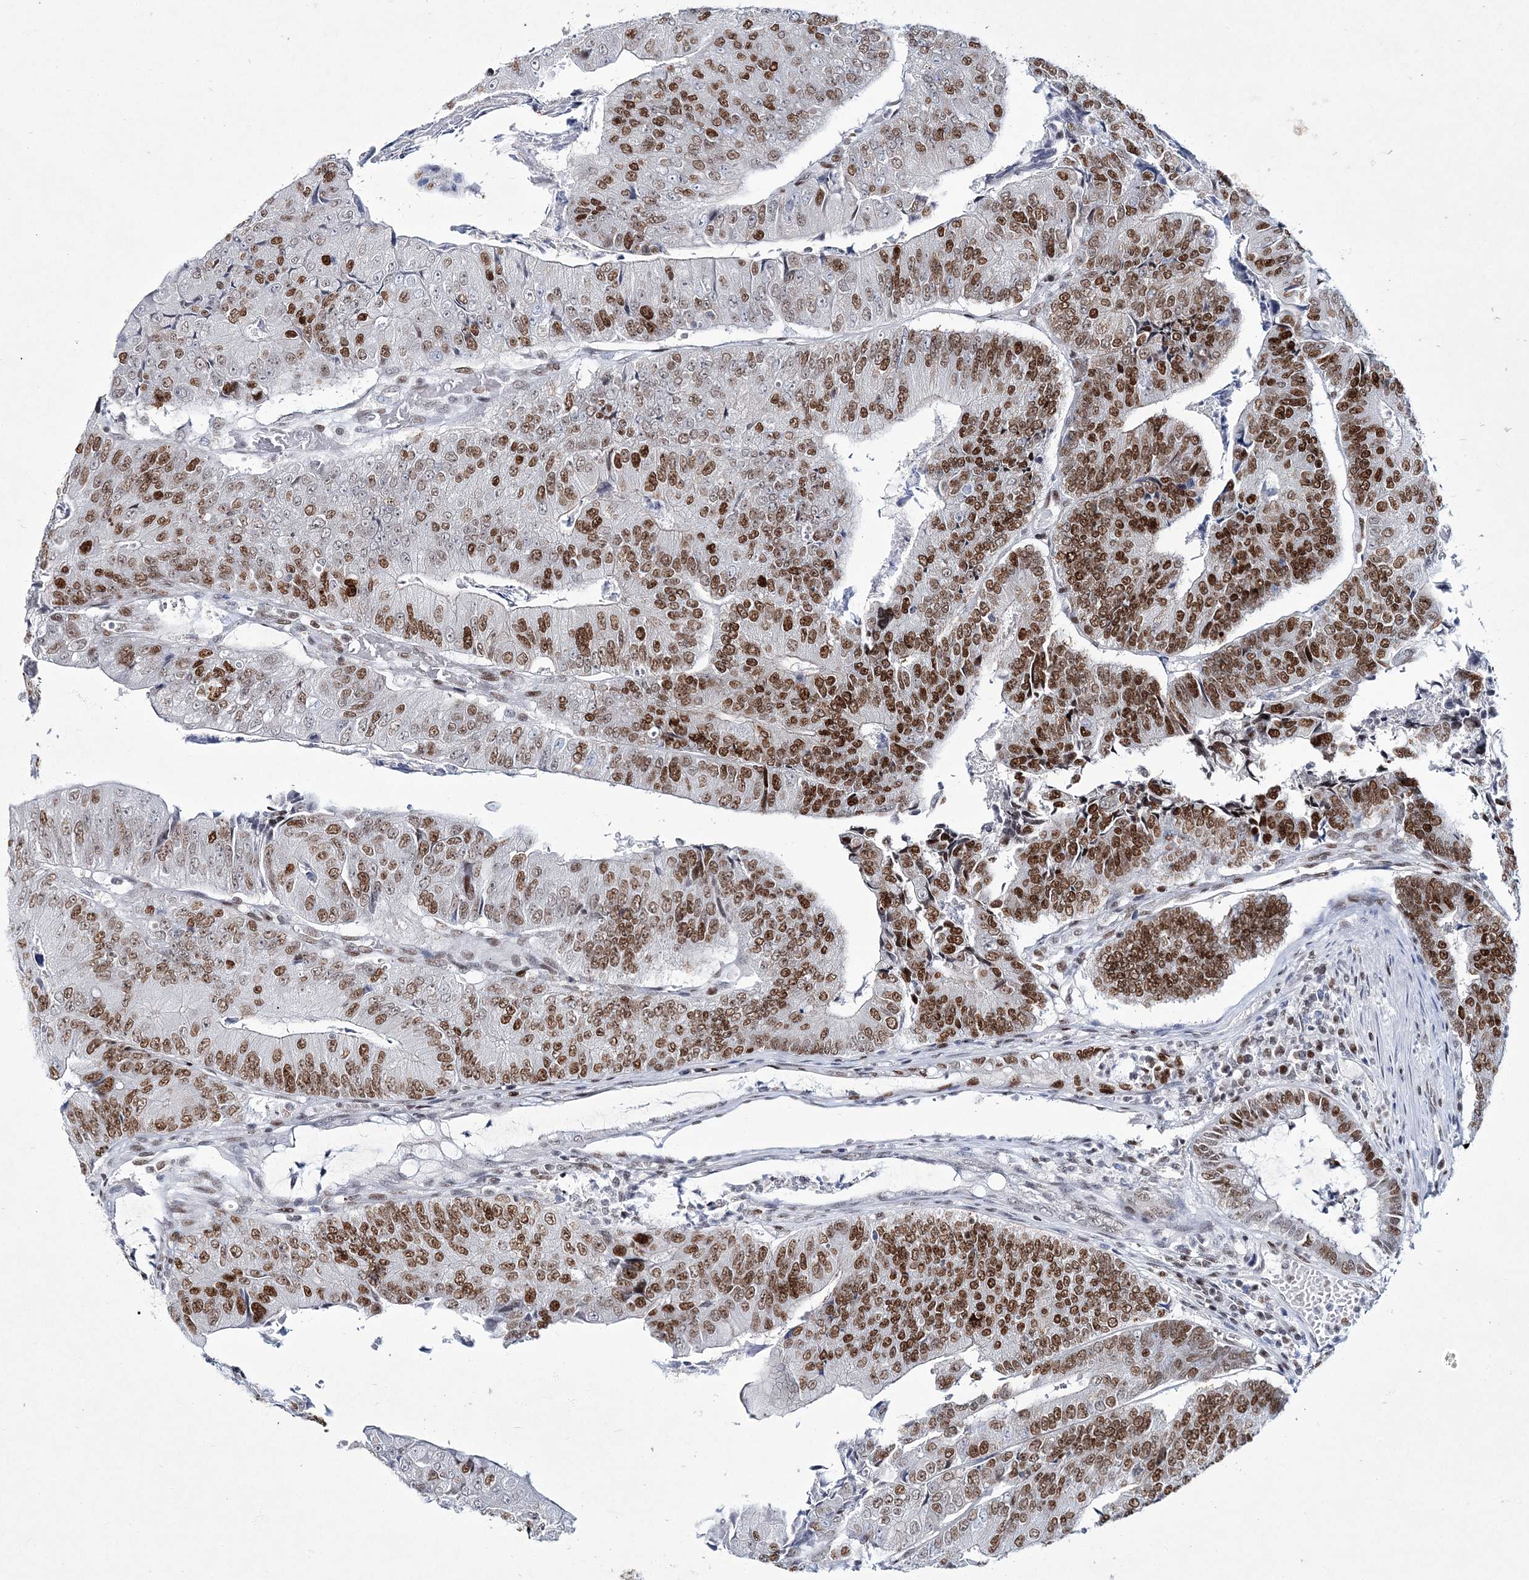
{"staining": {"intensity": "moderate", "quantity": ">75%", "location": "nuclear"}, "tissue": "colorectal cancer", "cell_type": "Tumor cells", "image_type": "cancer", "snomed": [{"axis": "morphology", "description": "Adenocarcinoma, NOS"}, {"axis": "topography", "description": "Colon"}], "caption": "A photomicrograph showing moderate nuclear positivity in about >75% of tumor cells in adenocarcinoma (colorectal), as visualized by brown immunohistochemical staining.", "gene": "LRRFIP2", "patient": {"sex": "female", "age": 67}}